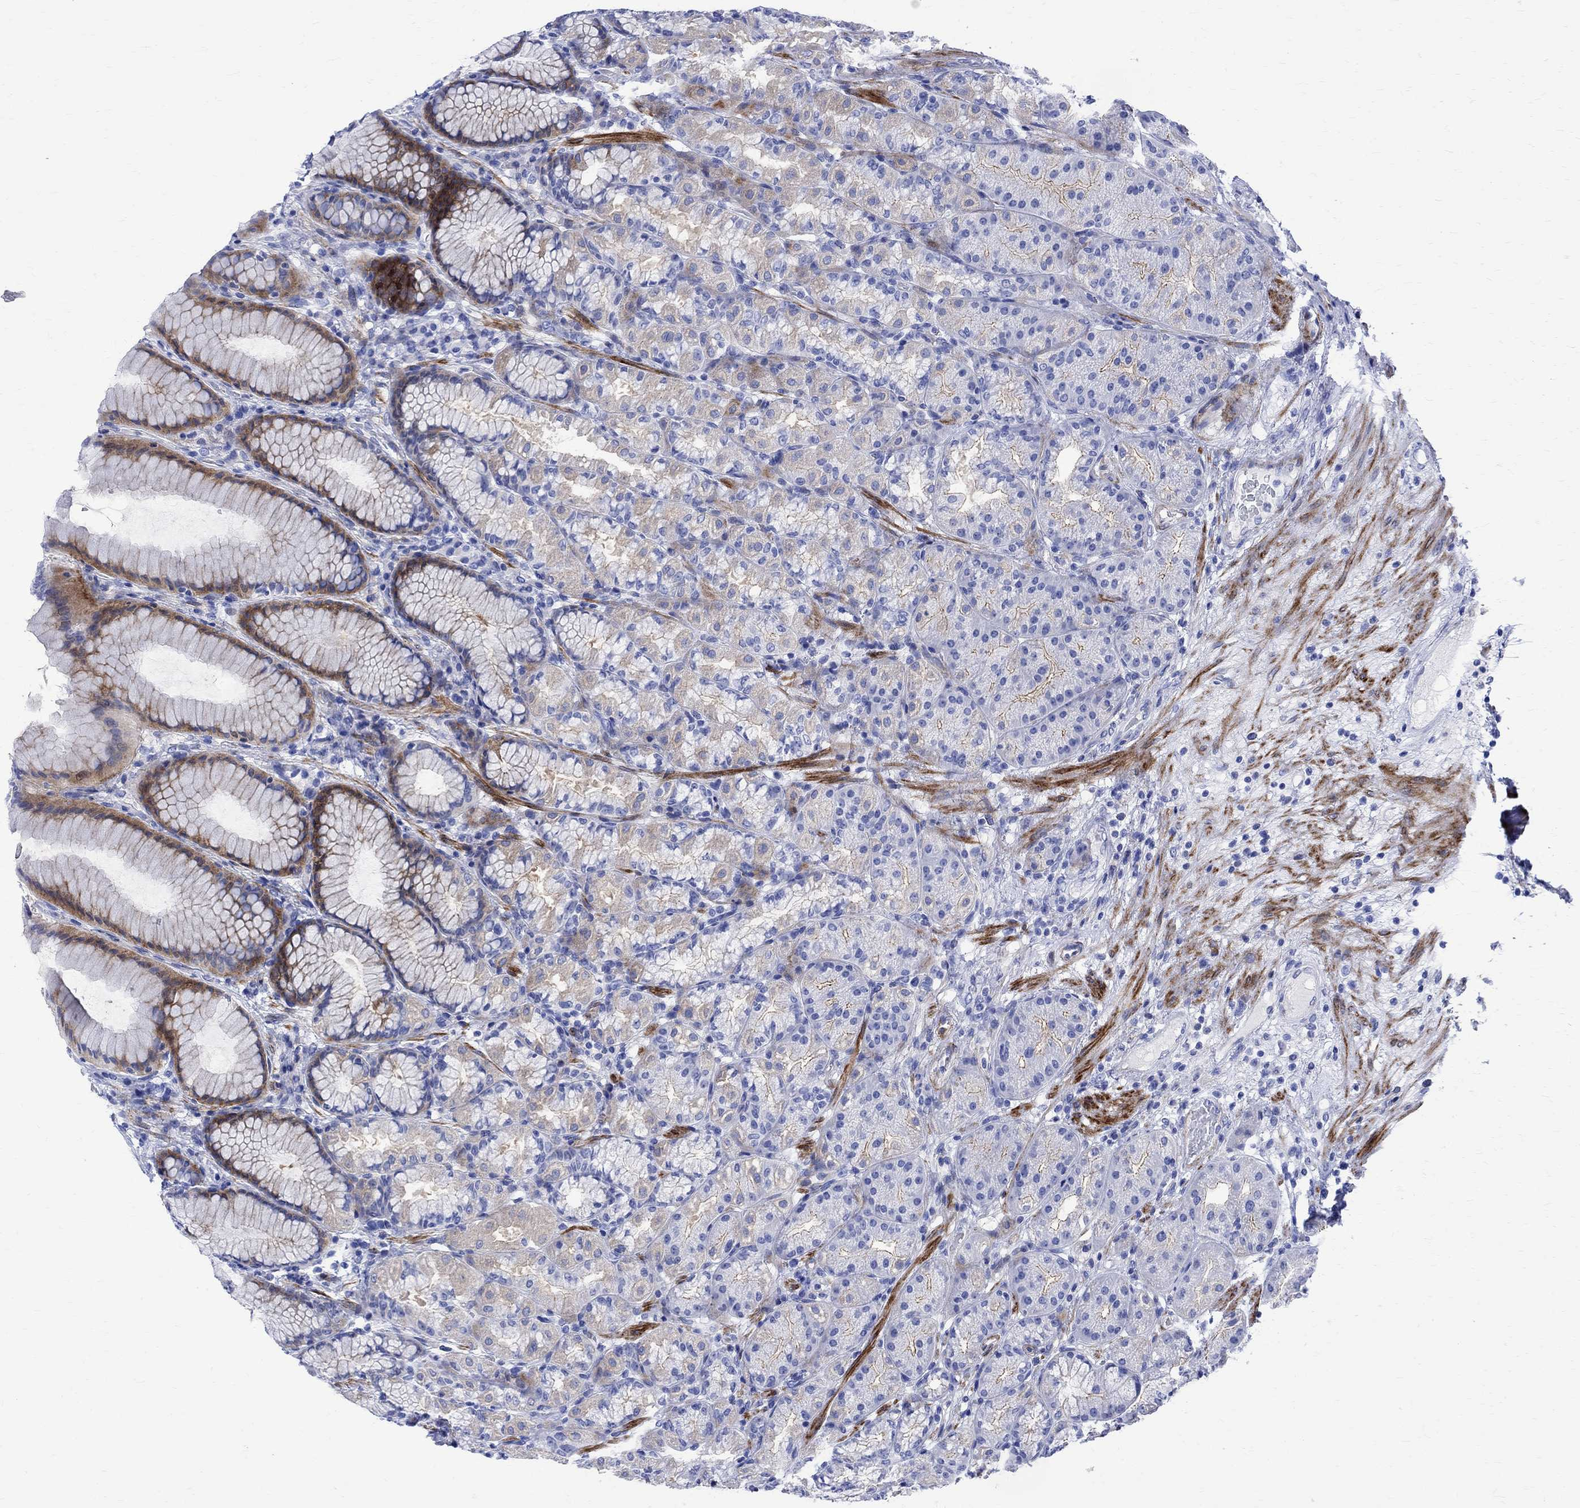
{"staining": {"intensity": "moderate", "quantity": "25%-75%", "location": "cytoplasmic/membranous"}, "tissue": "stomach", "cell_type": "Glandular cells", "image_type": "normal", "snomed": [{"axis": "morphology", "description": "Normal tissue, NOS"}, {"axis": "morphology", "description": "Adenocarcinoma, NOS"}, {"axis": "topography", "description": "Stomach"}], "caption": "Immunohistochemistry (IHC) photomicrograph of unremarkable human stomach stained for a protein (brown), which reveals medium levels of moderate cytoplasmic/membranous positivity in about 25%-75% of glandular cells.", "gene": "PARVB", "patient": {"sex": "female", "age": 79}}